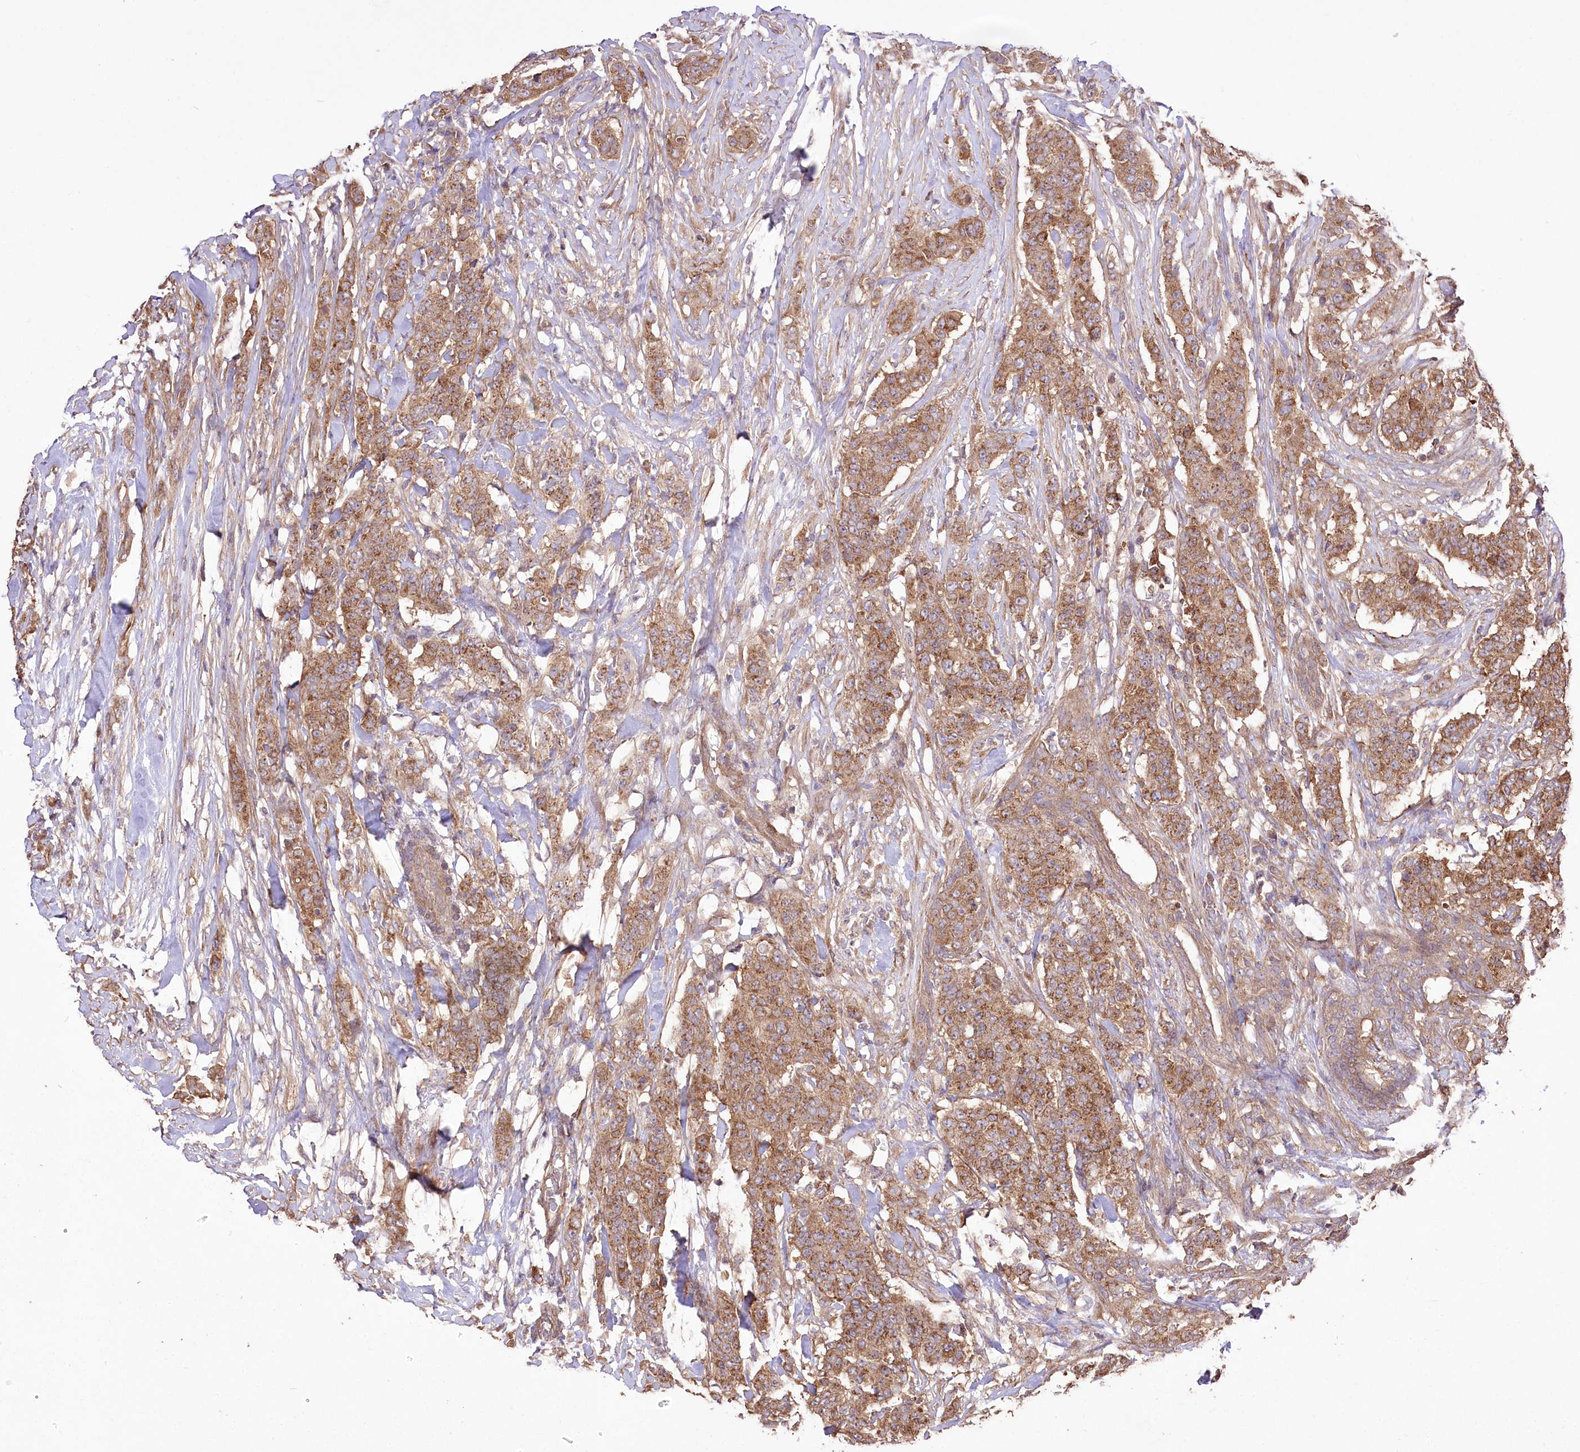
{"staining": {"intensity": "moderate", "quantity": ">75%", "location": "cytoplasmic/membranous"}, "tissue": "breast cancer", "cell_type": "Tumor cells", "image_type": "cancer", "snomed": [{"axis": "morphology", "description": "Duct carcinoma"}, {"axis": "topography", "description": "Breast"}], "caption": "Intraductal carcinoma (breast) was stained to show a protein in brown. There is medium levels of moderate cytoplasmic/membranous positivity in about >75% of tumor cells.", "gene": "PRSS53", "patient": {"sex": "female", "age": 40}}